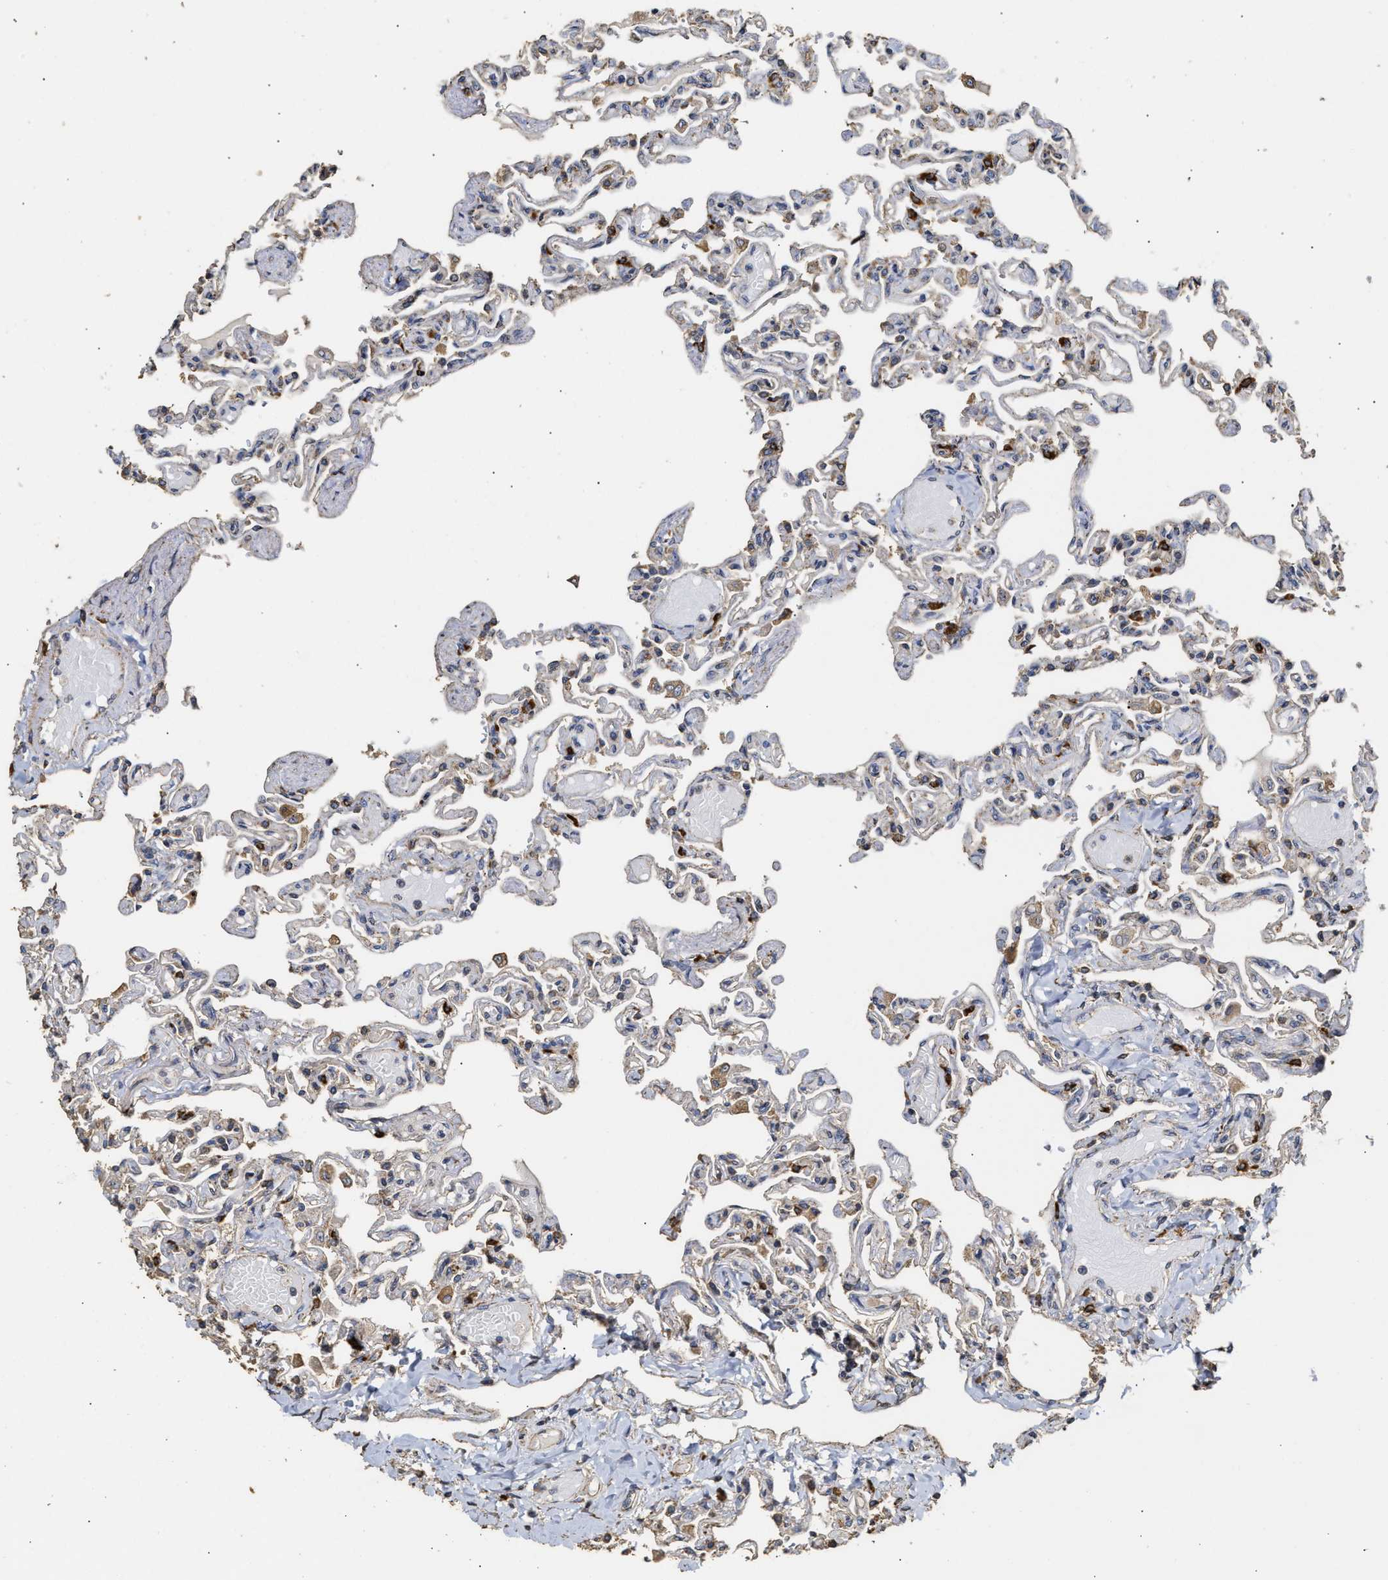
{"staining": {"intensity": "weak", "quantity": "25%-75%", "location": "cytoplasmic/membranous"}, "tissue": "lung", "cell_type": "Alveolar cells", "image_type": "normal", "snomed": [{"axis": "morphology", "description": "Normal tissue, NOS"}, {"axis": "topography", "description": "Lung"}], "caption": "Lung stained with immunohistochemistry exhibits weak cytoplasmic/membranous positivity in approximately 25%-75% of alveolar cells. The protein is stained brown, and the nuclei are stained in blue (DAB IHC with brightfield microscopy, high magnification).", "gene": "NAV1", "patient": {"sex": "male", "age": 21}}